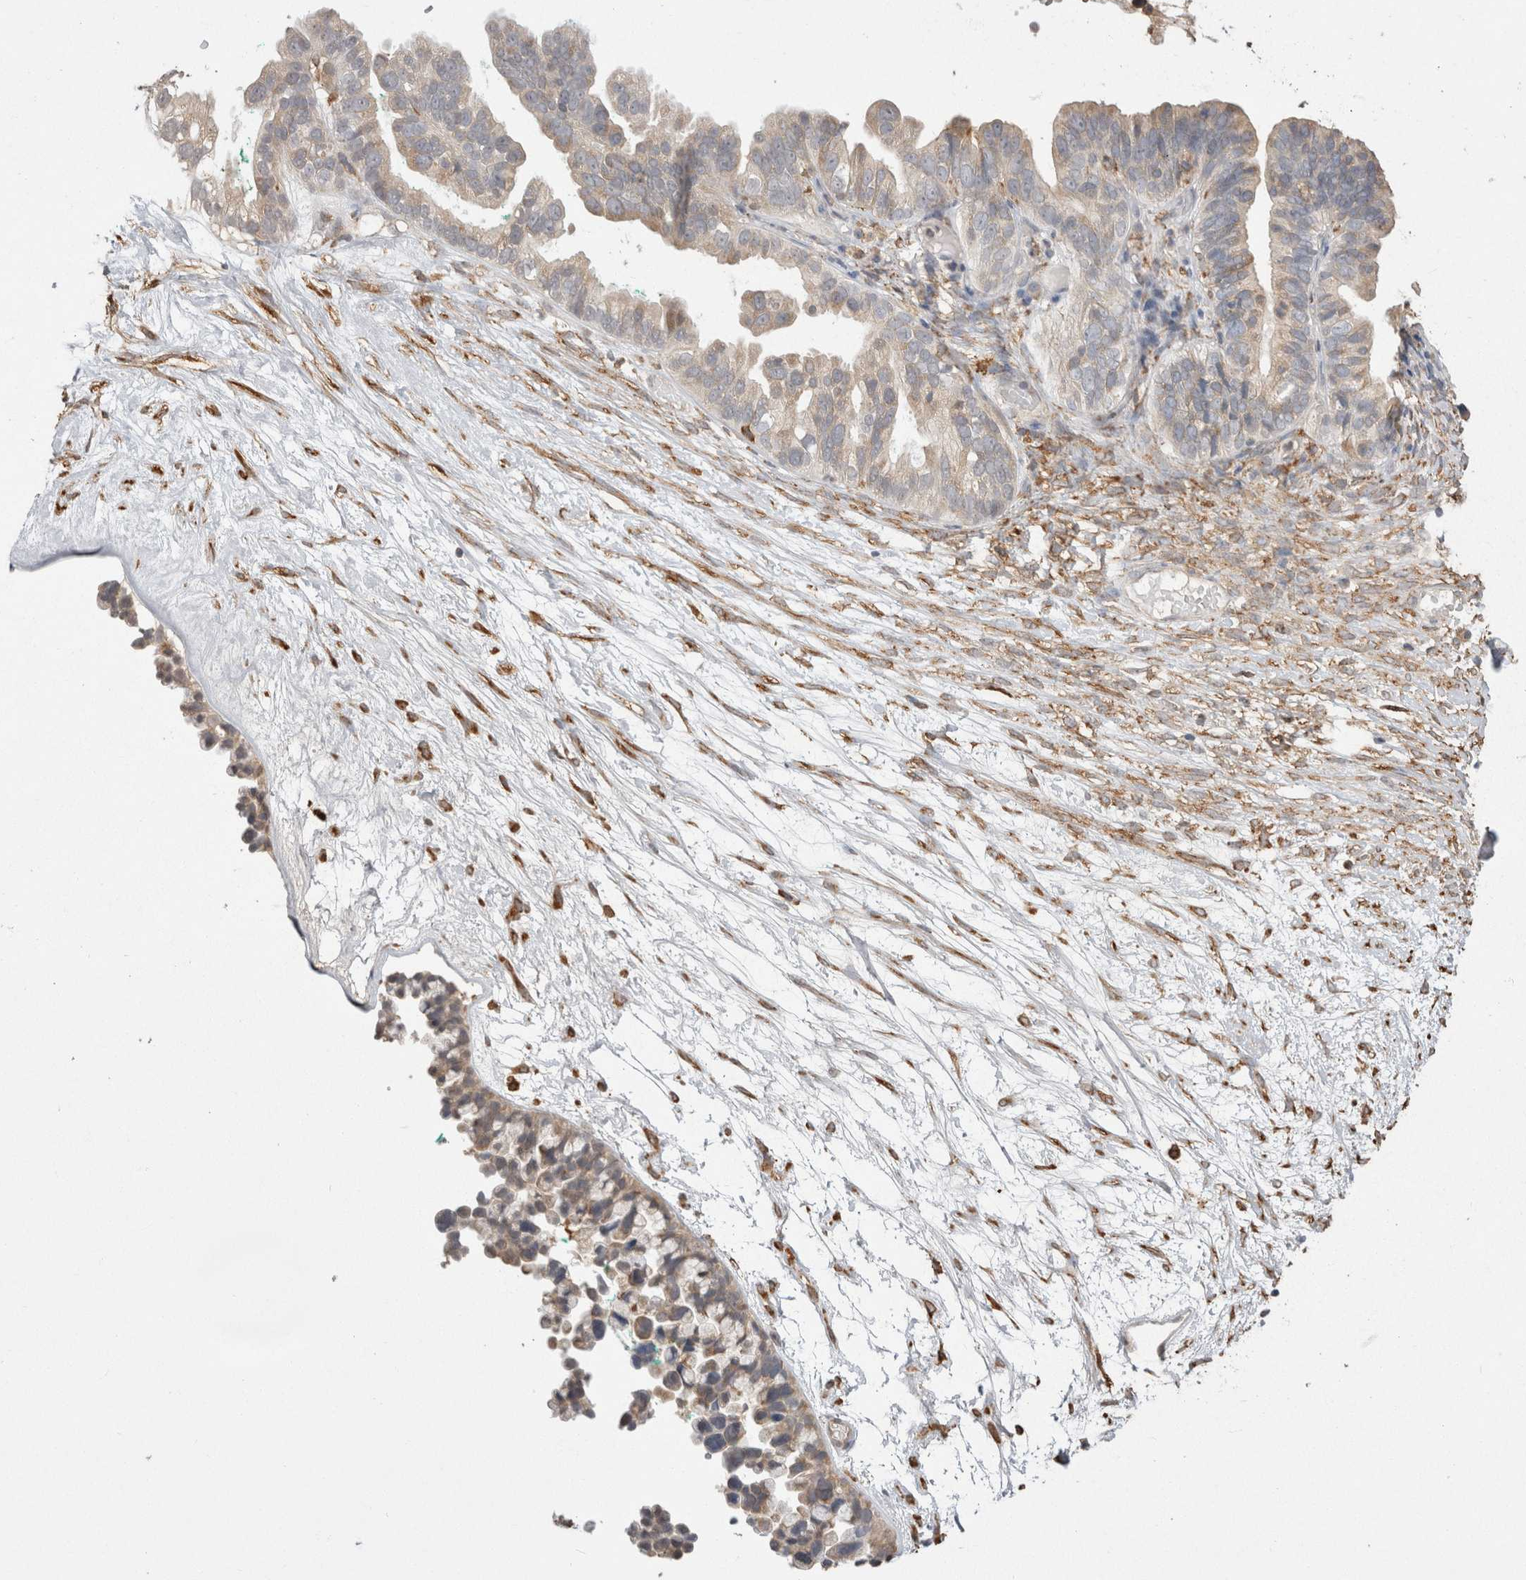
{"staining": {"intensity": "weak", "quantity": ">75%", "location": "cytoplasmic/membranous"}, "tissue": "ovarian cancer", "cell_type": "Tumor cells", "image_type": "cancer", "snomed": [{"axis": "morphology", "description": "Cystadenocarcinoma, serous, NOS"}, {"axis": "topography", "description": "Ovary"}], "caption": "DAB immunohistochemical staining of ovarian cancer exhibits weak cytoplasmic/membranous protein staining in approximately >75% of tumor cells.", "gene": "LRPAP1", "patient": {"sex": "female", "age": 56}}